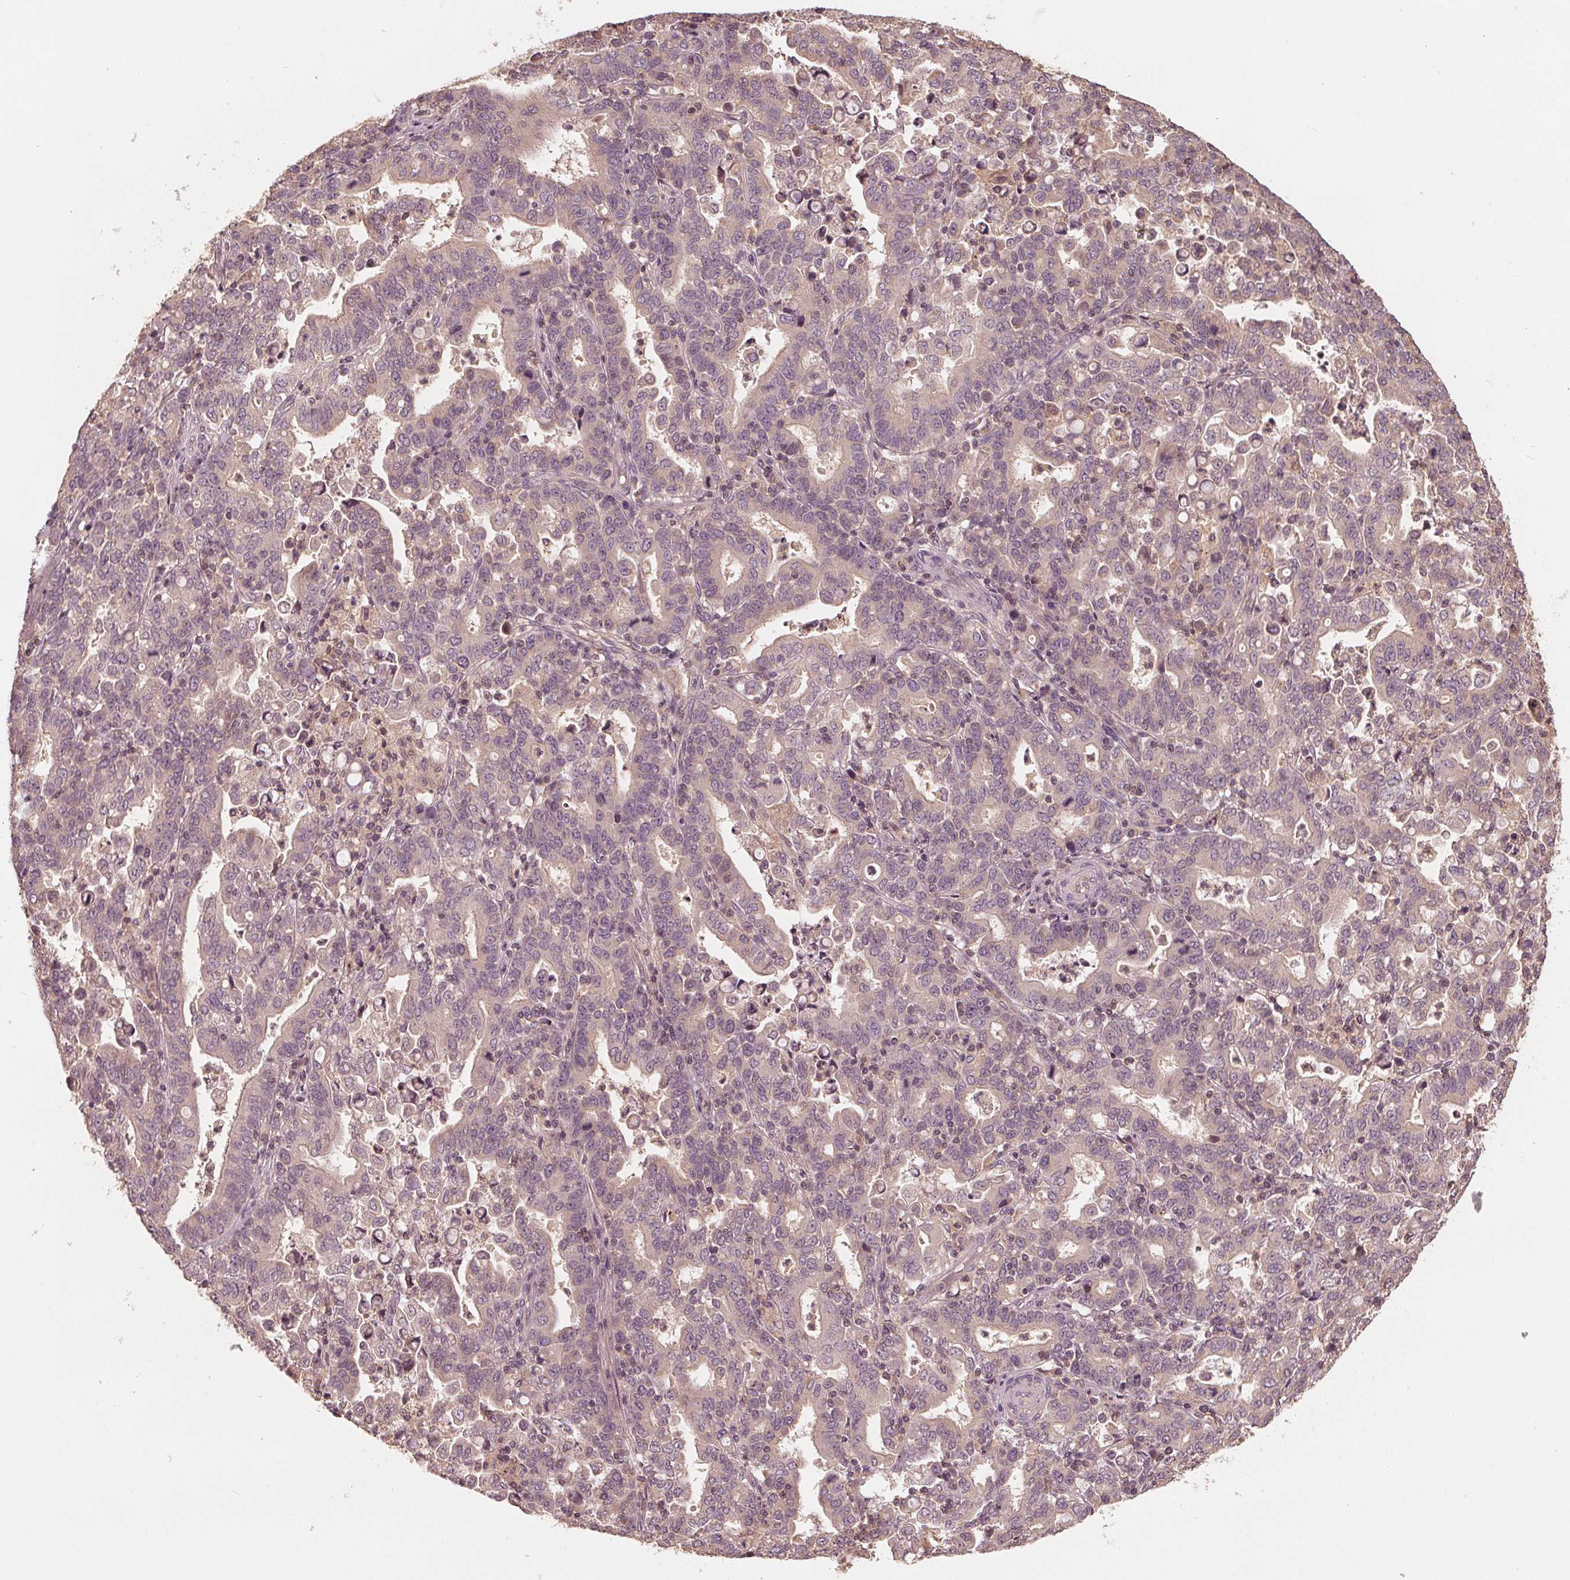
{"staining": {"intensity": "weak", "quantity": "<25%", "location": "cytoplasmic/membranous"}, "tissue": "stomach cancer", "cell_type": "Tumor cells", "image_type": "cancer", "snomed": [{"axis": "morphology", "description": "Adenocarcinoma, NOS"}, {"axis": "topography", "description": "Stomach"}], "caption": "Tumor cells are negative for brown protein staining in adenocarcinoma (stomach).", "gene": "GNB2", "patient": {"sex": "male", "age": 82}}